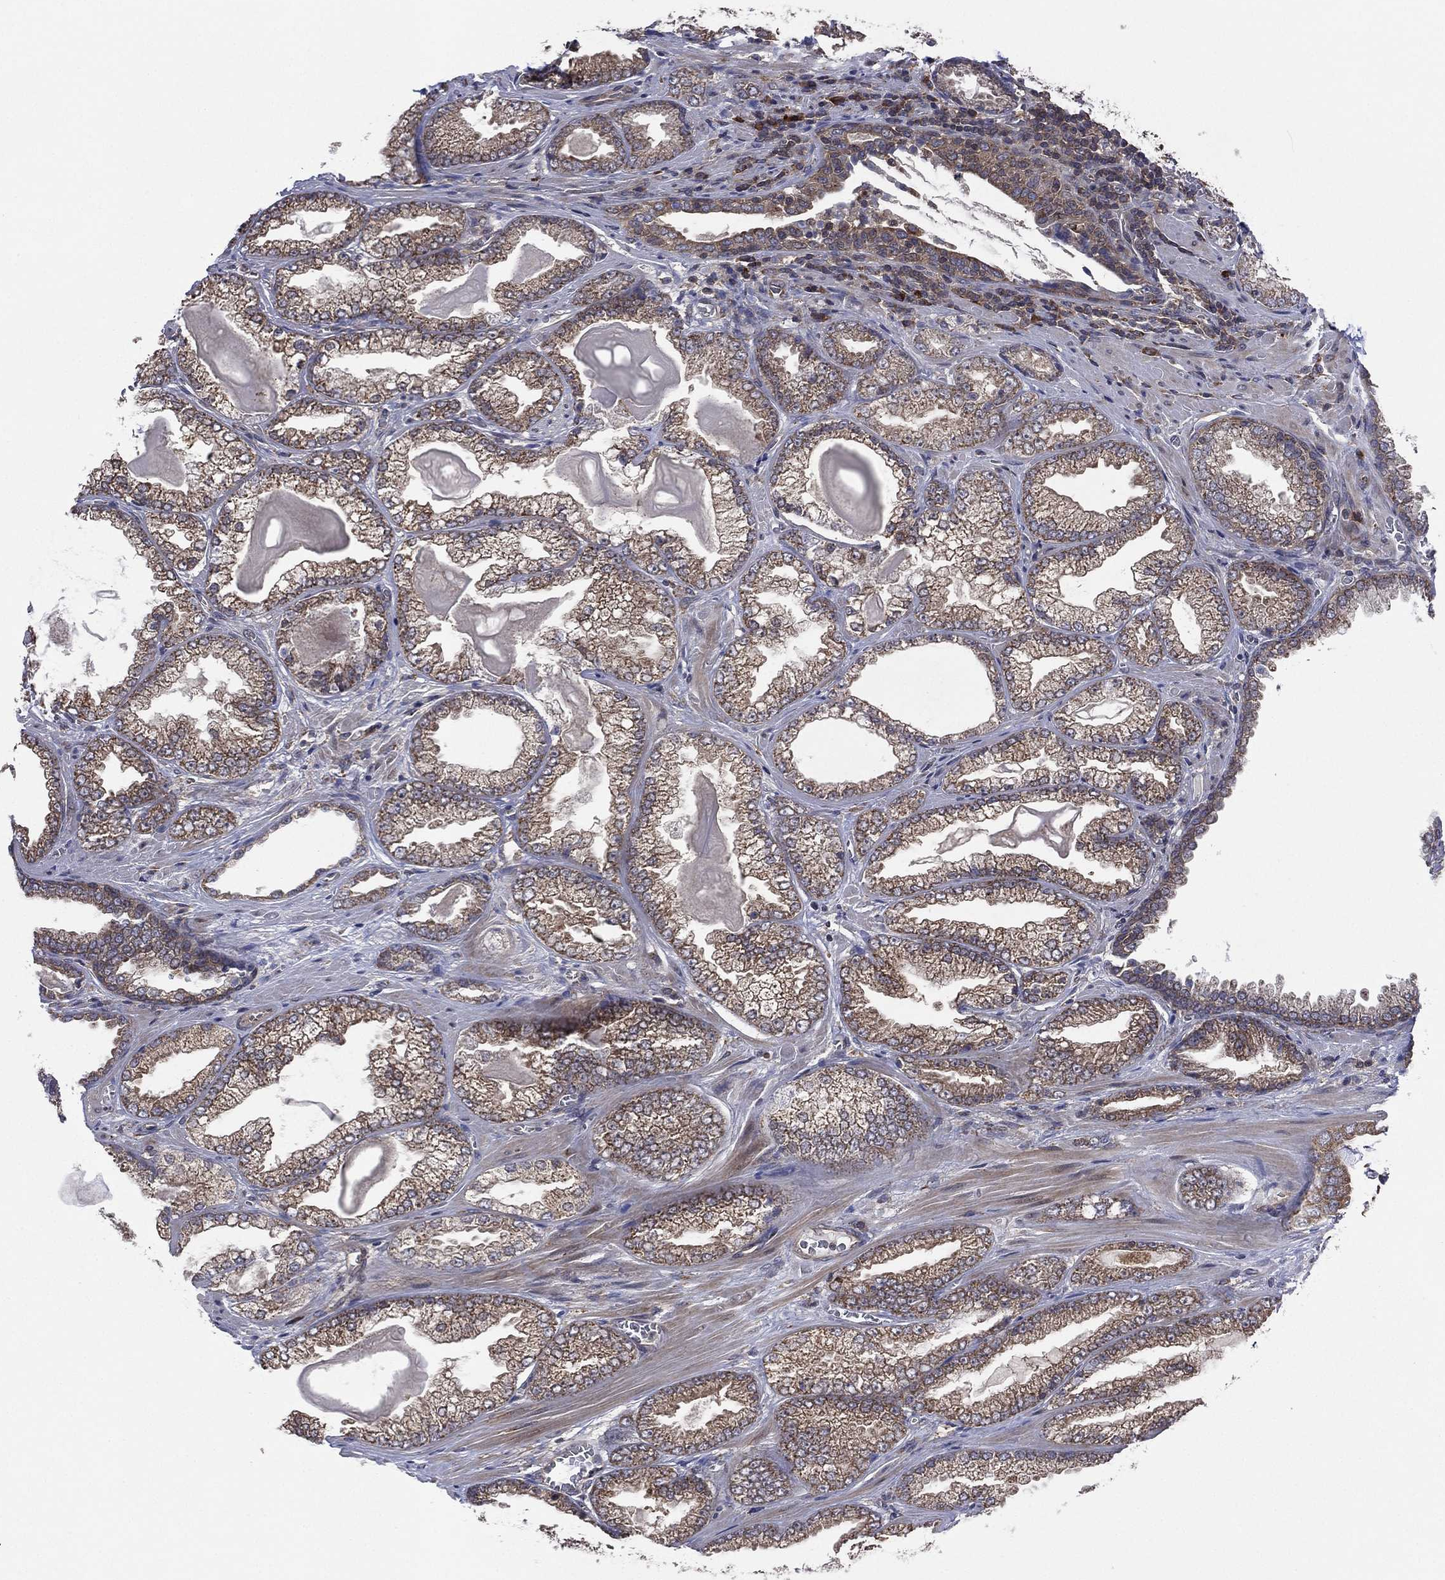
{"staining": {"intensity": "weak", "quantity": ">75%", "location": "cytoplasmic/membranous"}, "tissue": "prostate cancer", "cell_type": "Tumor cells", "image_type": "cancer", "snomed": [{"axis": "morphology", "description": "Adenocarcinoma, Low grade"}, {"axis": "topography", "description": "Prostate"}], "caption": "High-magnification brightfield microscopy of adenocarcinoma (low-grade) (prostate) stained with DAB (3,3'-diaminobenzidine) (brown) and counterstained with hematoxylin (blue). tumor cells exhibit weak cytoplasmic/membranous staining is identified in about>75% of cells.", "gene": "C2orf76", "patient": {"sex": "male", "age": 57}}